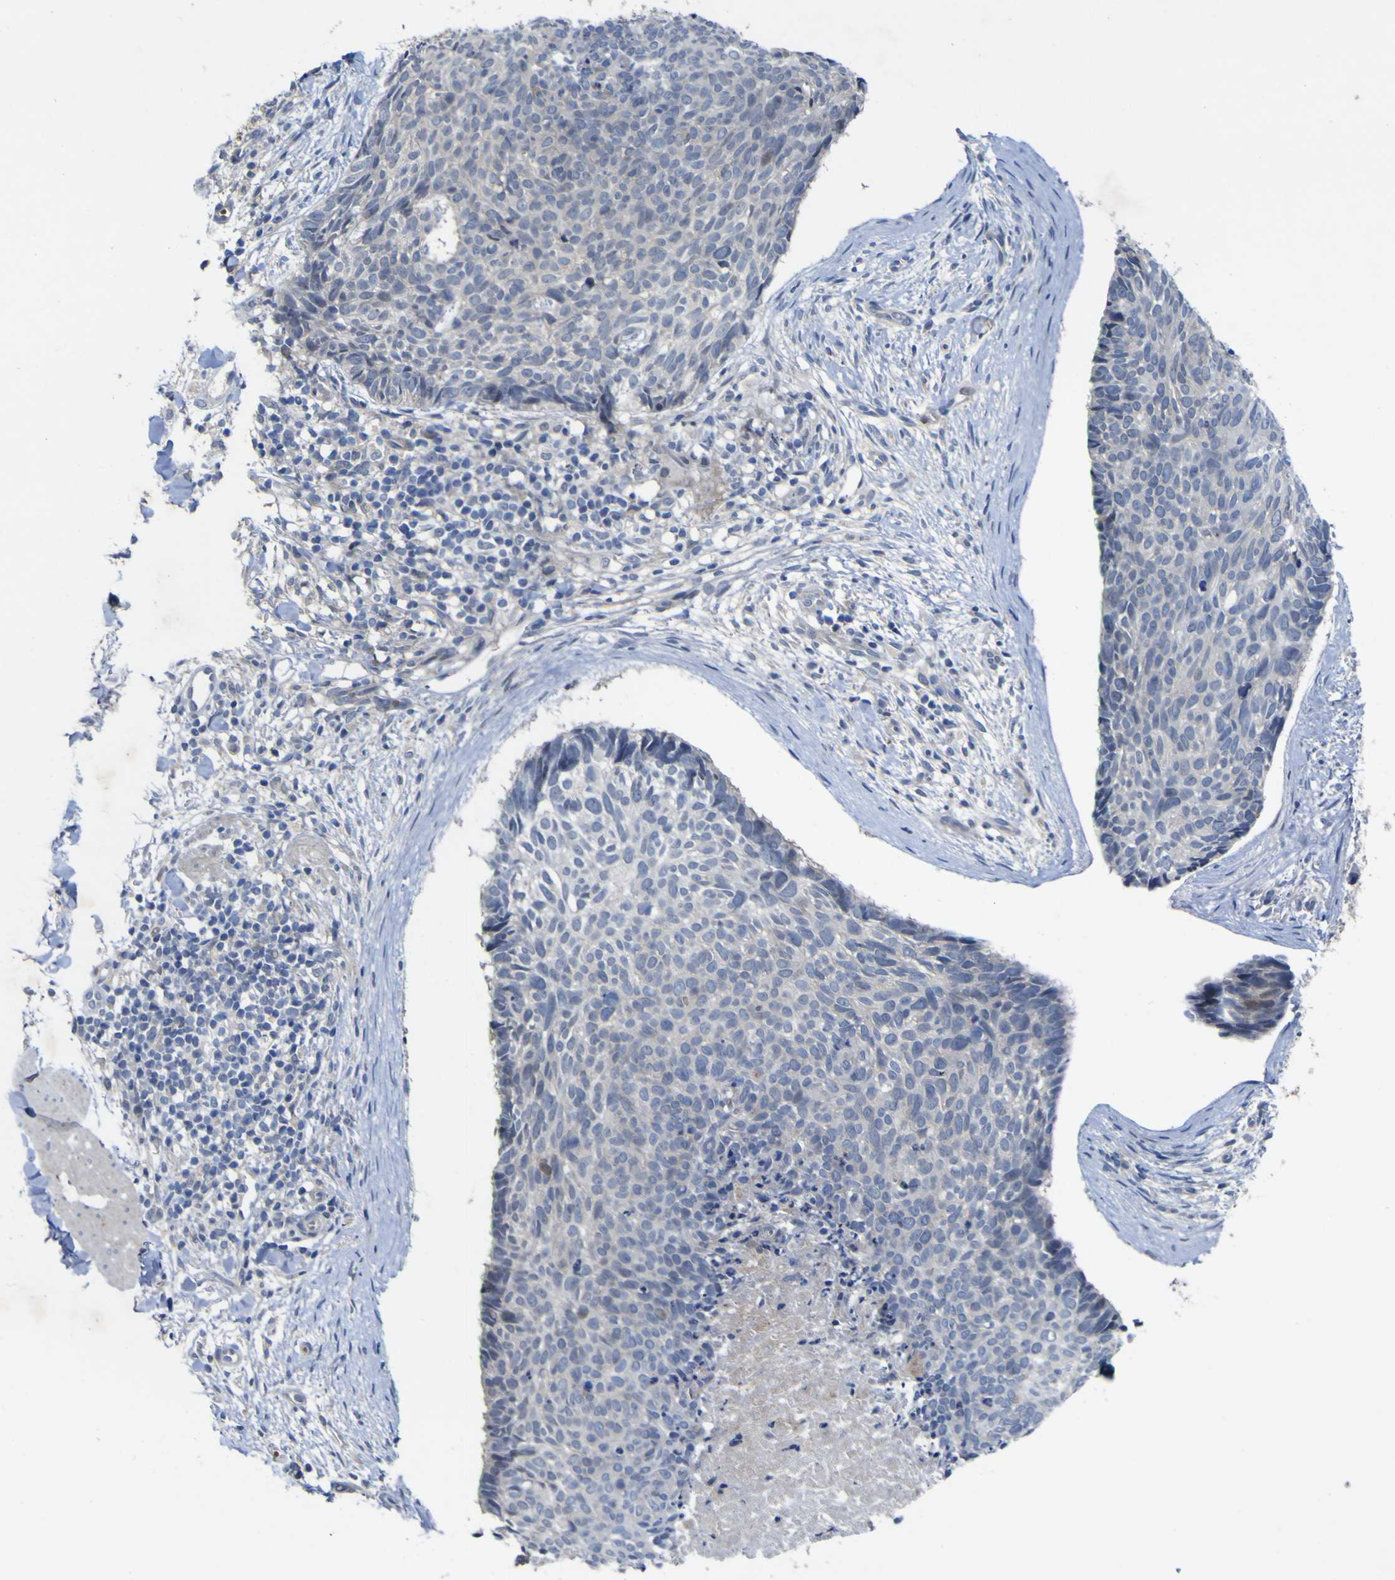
{"staining": {"intensity": "negative", "quantity": "none", "location": "none"}, "tissue": "skin cancer", "cell_type": "Tumor cells", "image_type": "cancer", "snomed": [{"axis": "morphology", "description": "Normal tissue, NOS"}, {"axis": "morphology", "description": "Basal cell carcinoma"}, {"axis": "topography", "description": "Skin"}], "caption": "Tumor cells show no significant positivity in skin cancer (basal cell carcinoma).", "gene": "NAV1", "patient": {"sex": "female", "age": 56}}